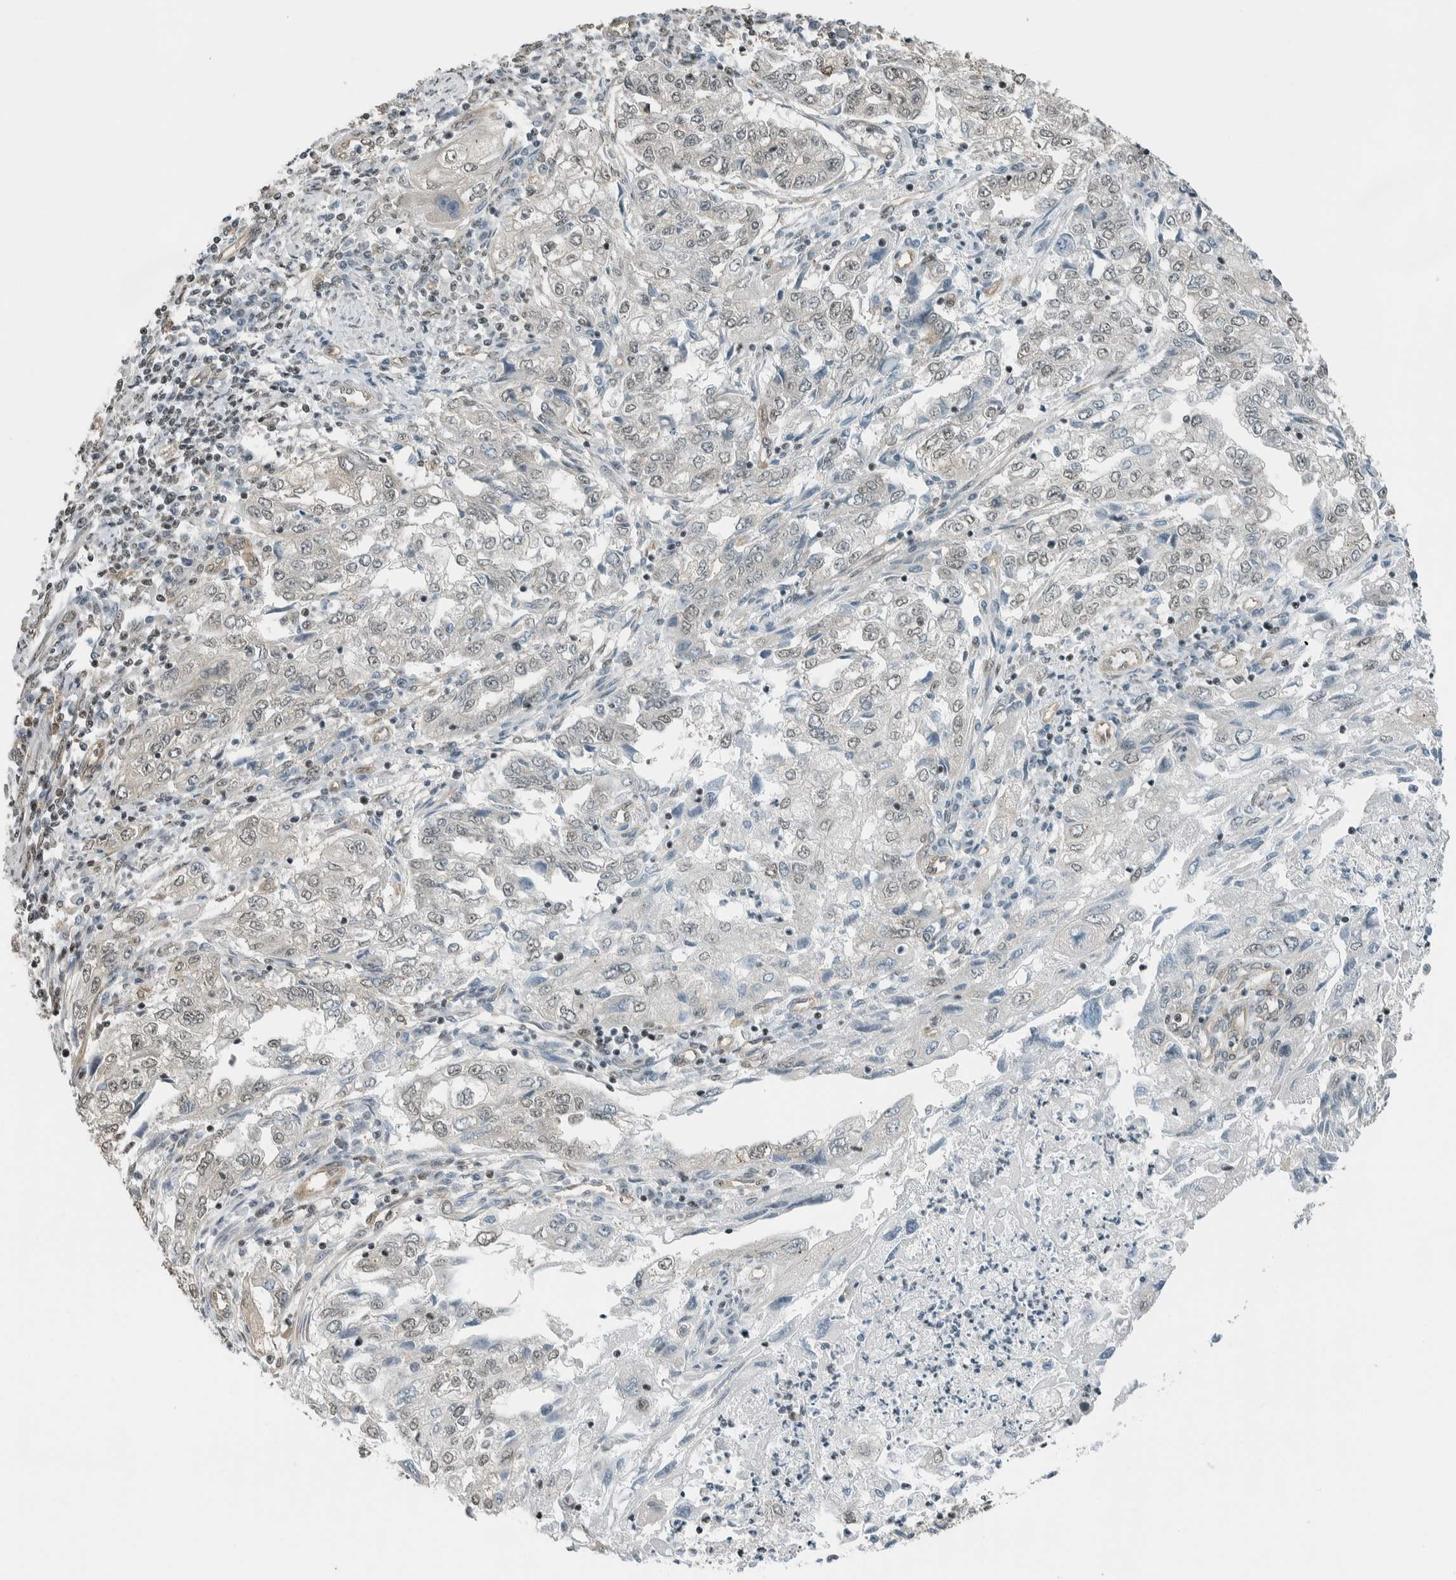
{"staining": {"intensity": "negative", "quantity": "none", "location": "none"}, "tissue": "endometrial cancer", "cell_type": "Tumor cells", "image_type": "cancer", "snomed": [{"axis": "morphology", "description": "Adenocarcinoma, NOS"}, {"axis": "topography", "description": "Endometrium"}], "caption": "This micrograph is of endometrial cancer (adenocarcinoma) stained with immunohistochemistry (IHC) to label a protein in brown with the nuclei are counter-stained blue. There is no staining in tumor cells.", "gene": "NIBAN2", "patient": {"sex": "female", "age": 49}}